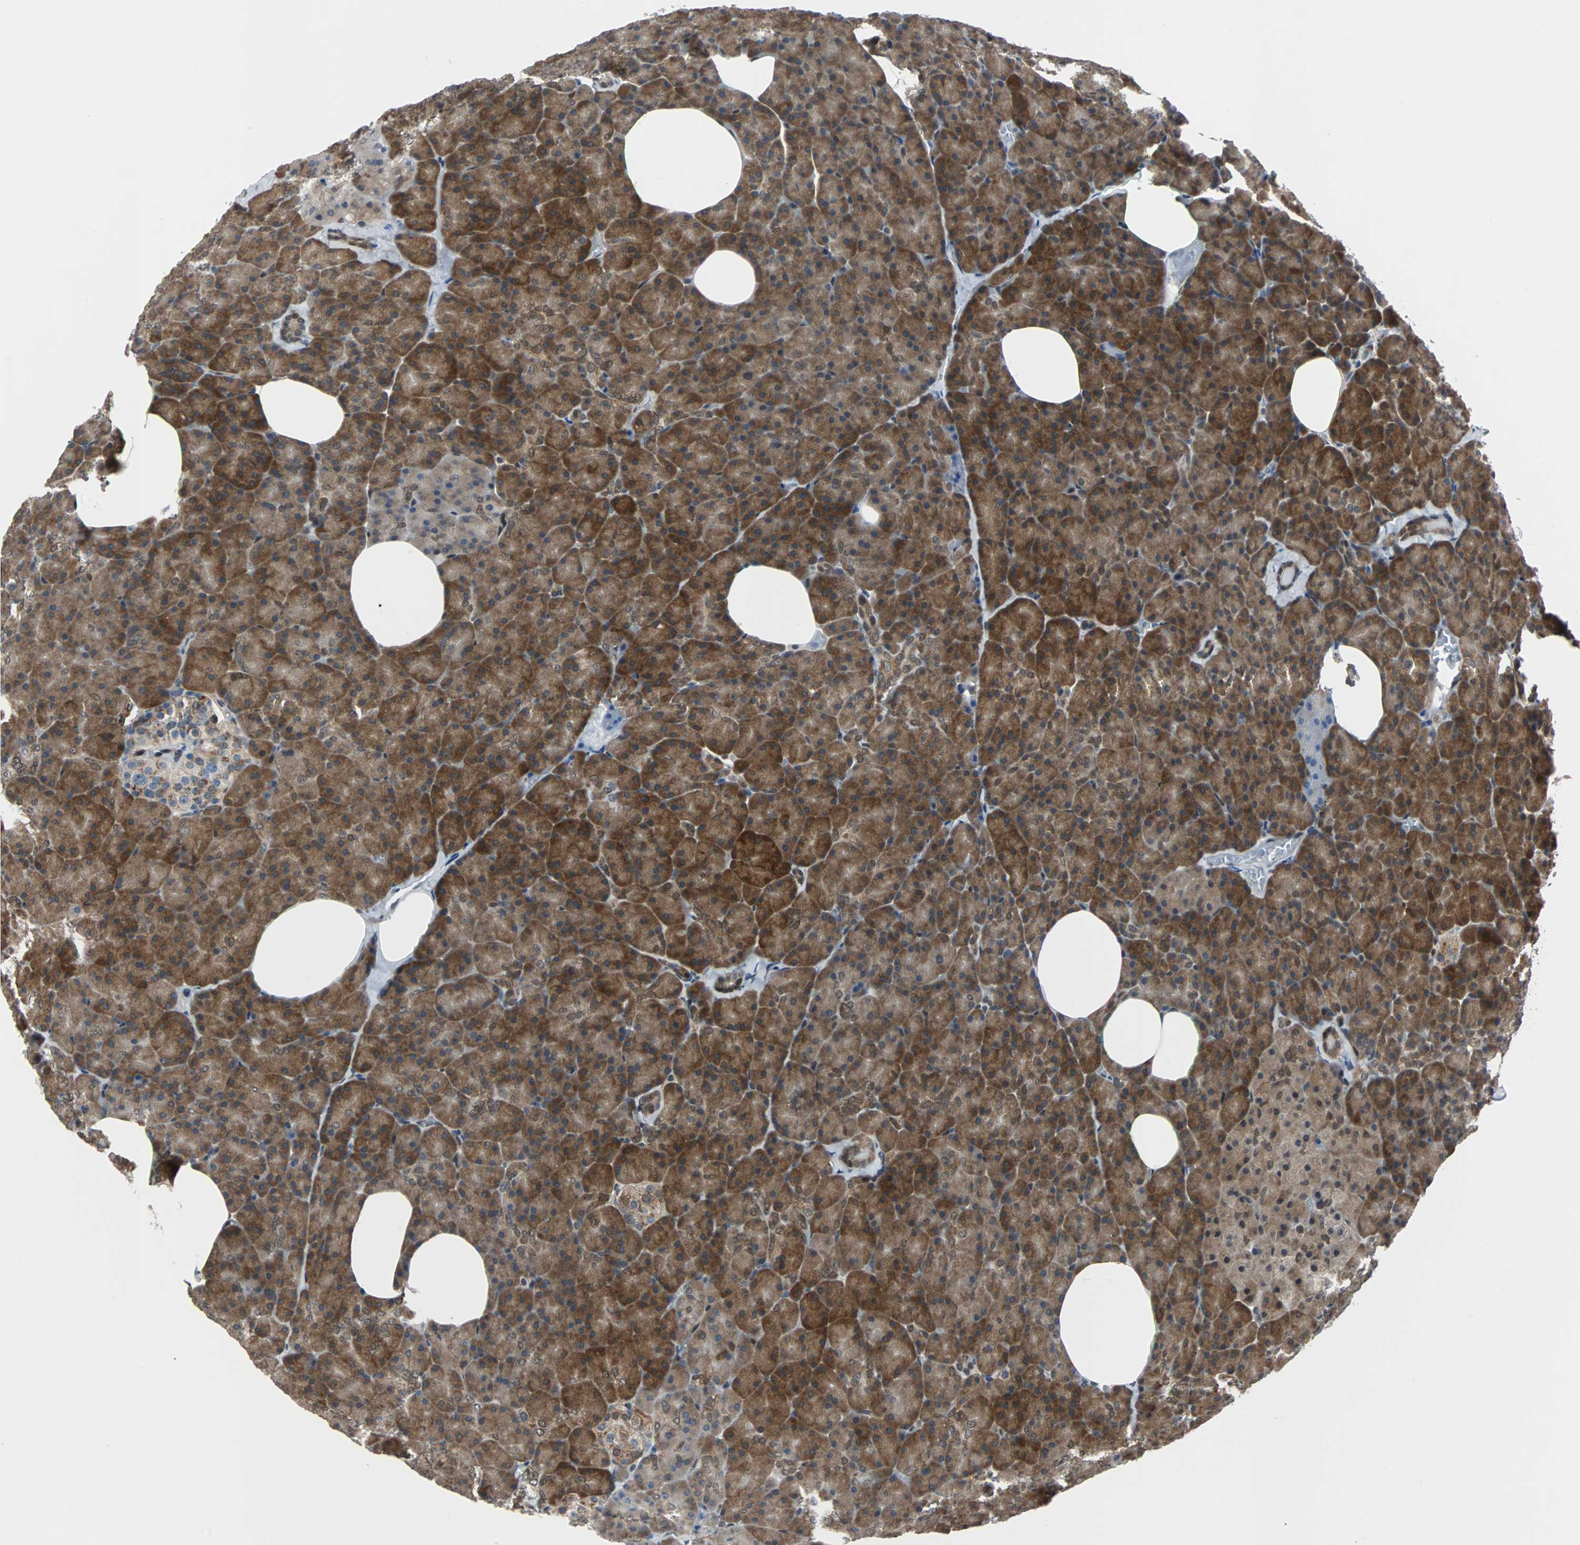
{"staining": {"intensity": "moderate", "quantity": ">75%", "location": "cytoplasmic/membranous"}, "tissue": "pancreas", "cell_type": "Exocrine glandular cells", "image_type": "normal", "snomed": [{"axis": "morphology", "description": "Normal tissue, NOS"}, {"axis": "topography", "description": "Pancreas"}], "caption": "DAB immunohistochemical staining of unremarkable pancreas shows moderate cytoplasmic/membranous protein staining in approximately >75% of exocrine glandular cells.", "gene": "MAP2K6", "patient": {"sex": "female", "age": 35}}